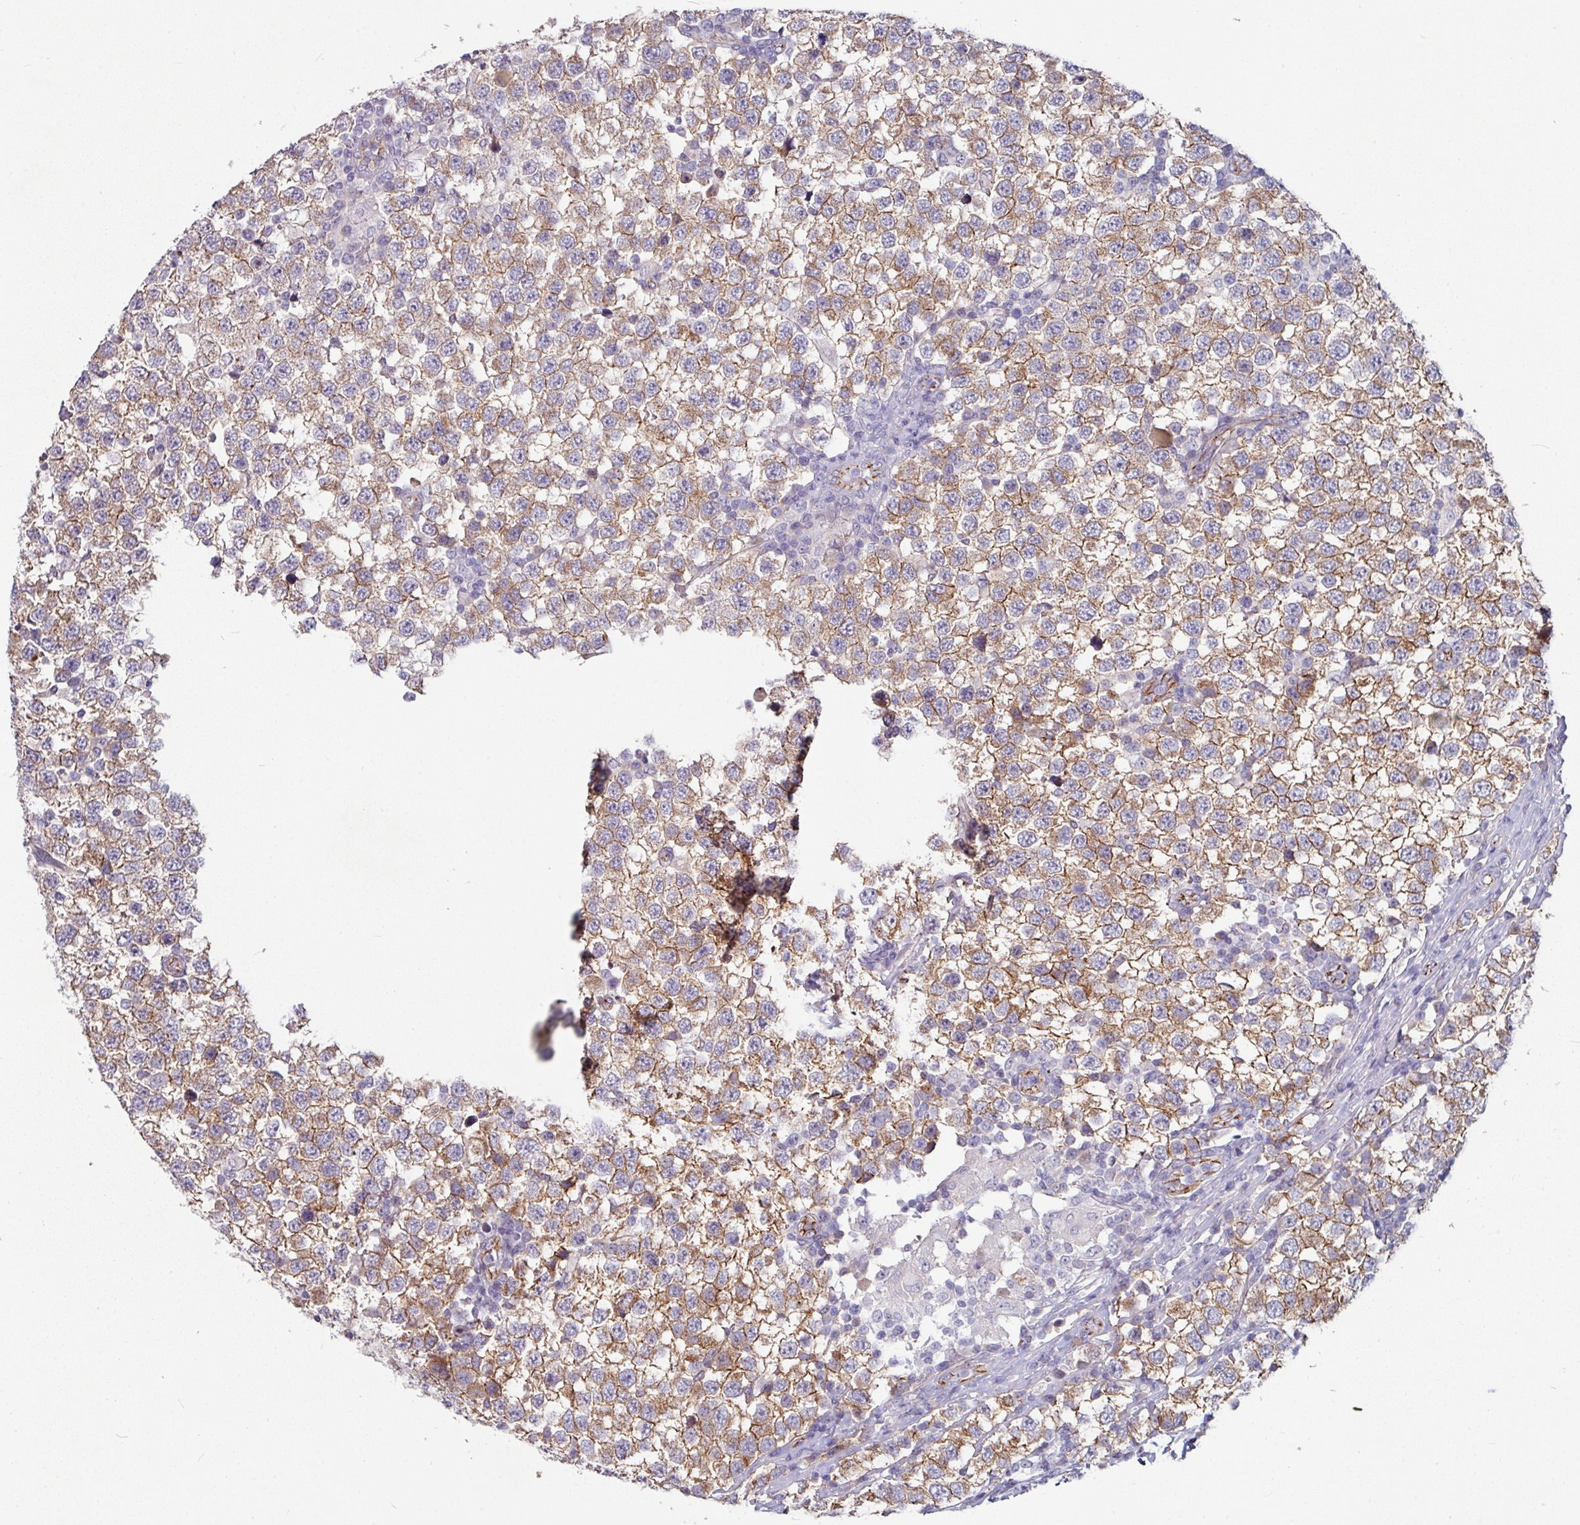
{"staining": {"intensity": "moderate", "quantity": ">75%", "location": "cytoplasmic/membranous"}, "tissue": "testis cancer", "cell_type": "Tumor cells", "image_type": "cancer", "snomed": [{"axis": "morphology", "description": "Seminoma, NOS"}, {"axis": "topography", "description": "Testis"}], "caption": "This micrograph exhibits testis cancer (seminoma) stained with immunohistochemistry to label a protein in brown. The cytoplasmic/membranous of tumor cells show moderate positivity for the protein. Nuclei are counter-stained blue.", "gene": "JUP", "patient": {"sex": "male", "age": 34}}